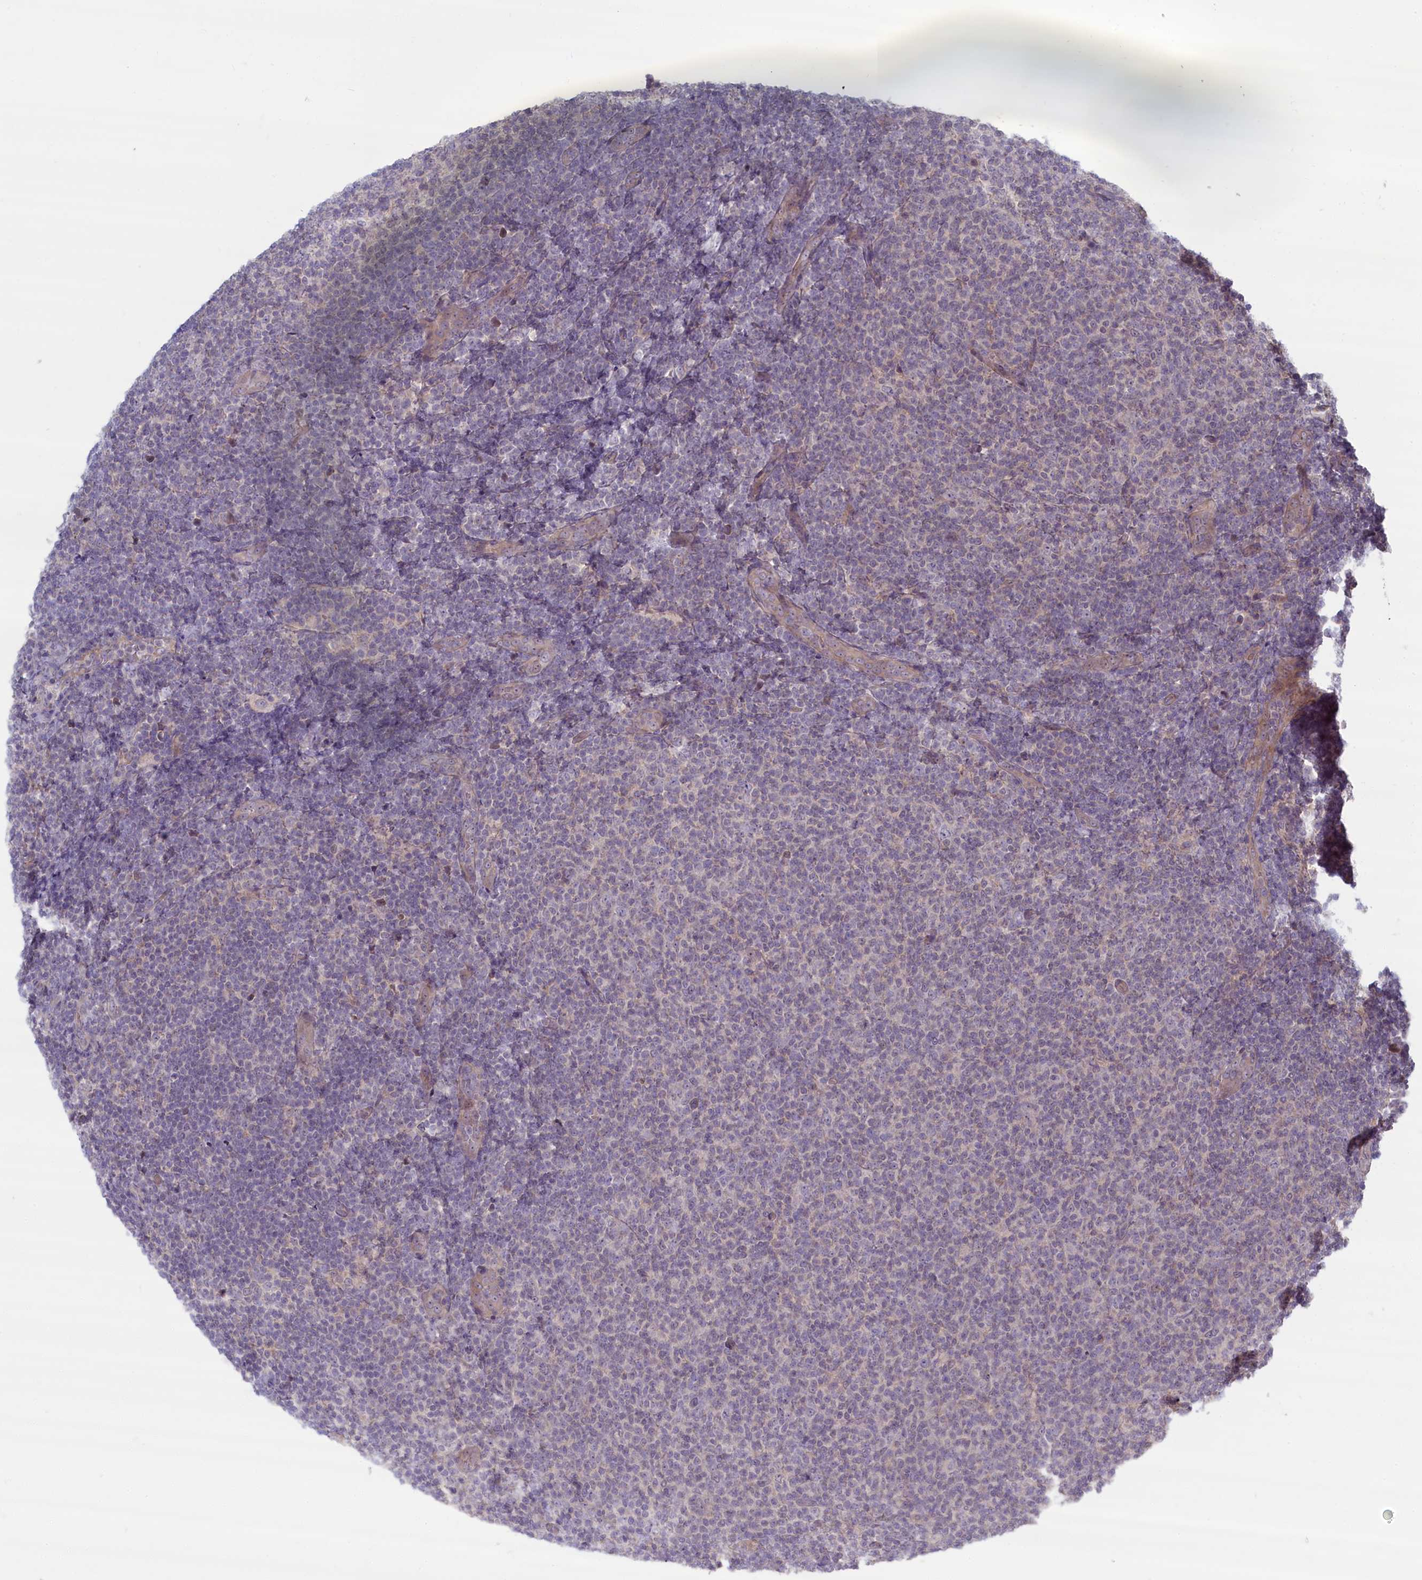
{"staining": {"intensity": "negative", "quantity": "none", "location": "none"}, "tissue": "lymphoma", "cell_type": "Tumor cells", "image_type": "cancer", "snomed": [{"axis": "morphology", "description": "Malignant lymphoma, non-Hodgkin's type, Low grade"}, {"axis": "topography", "description": "Lymph node"}], "caption": "This is a histopathology image of IHC staining of lymphoma, which shows no expression in tumor cells.", "gene": "TRPM4", "patient": {"sex": "male", "age": 66}}